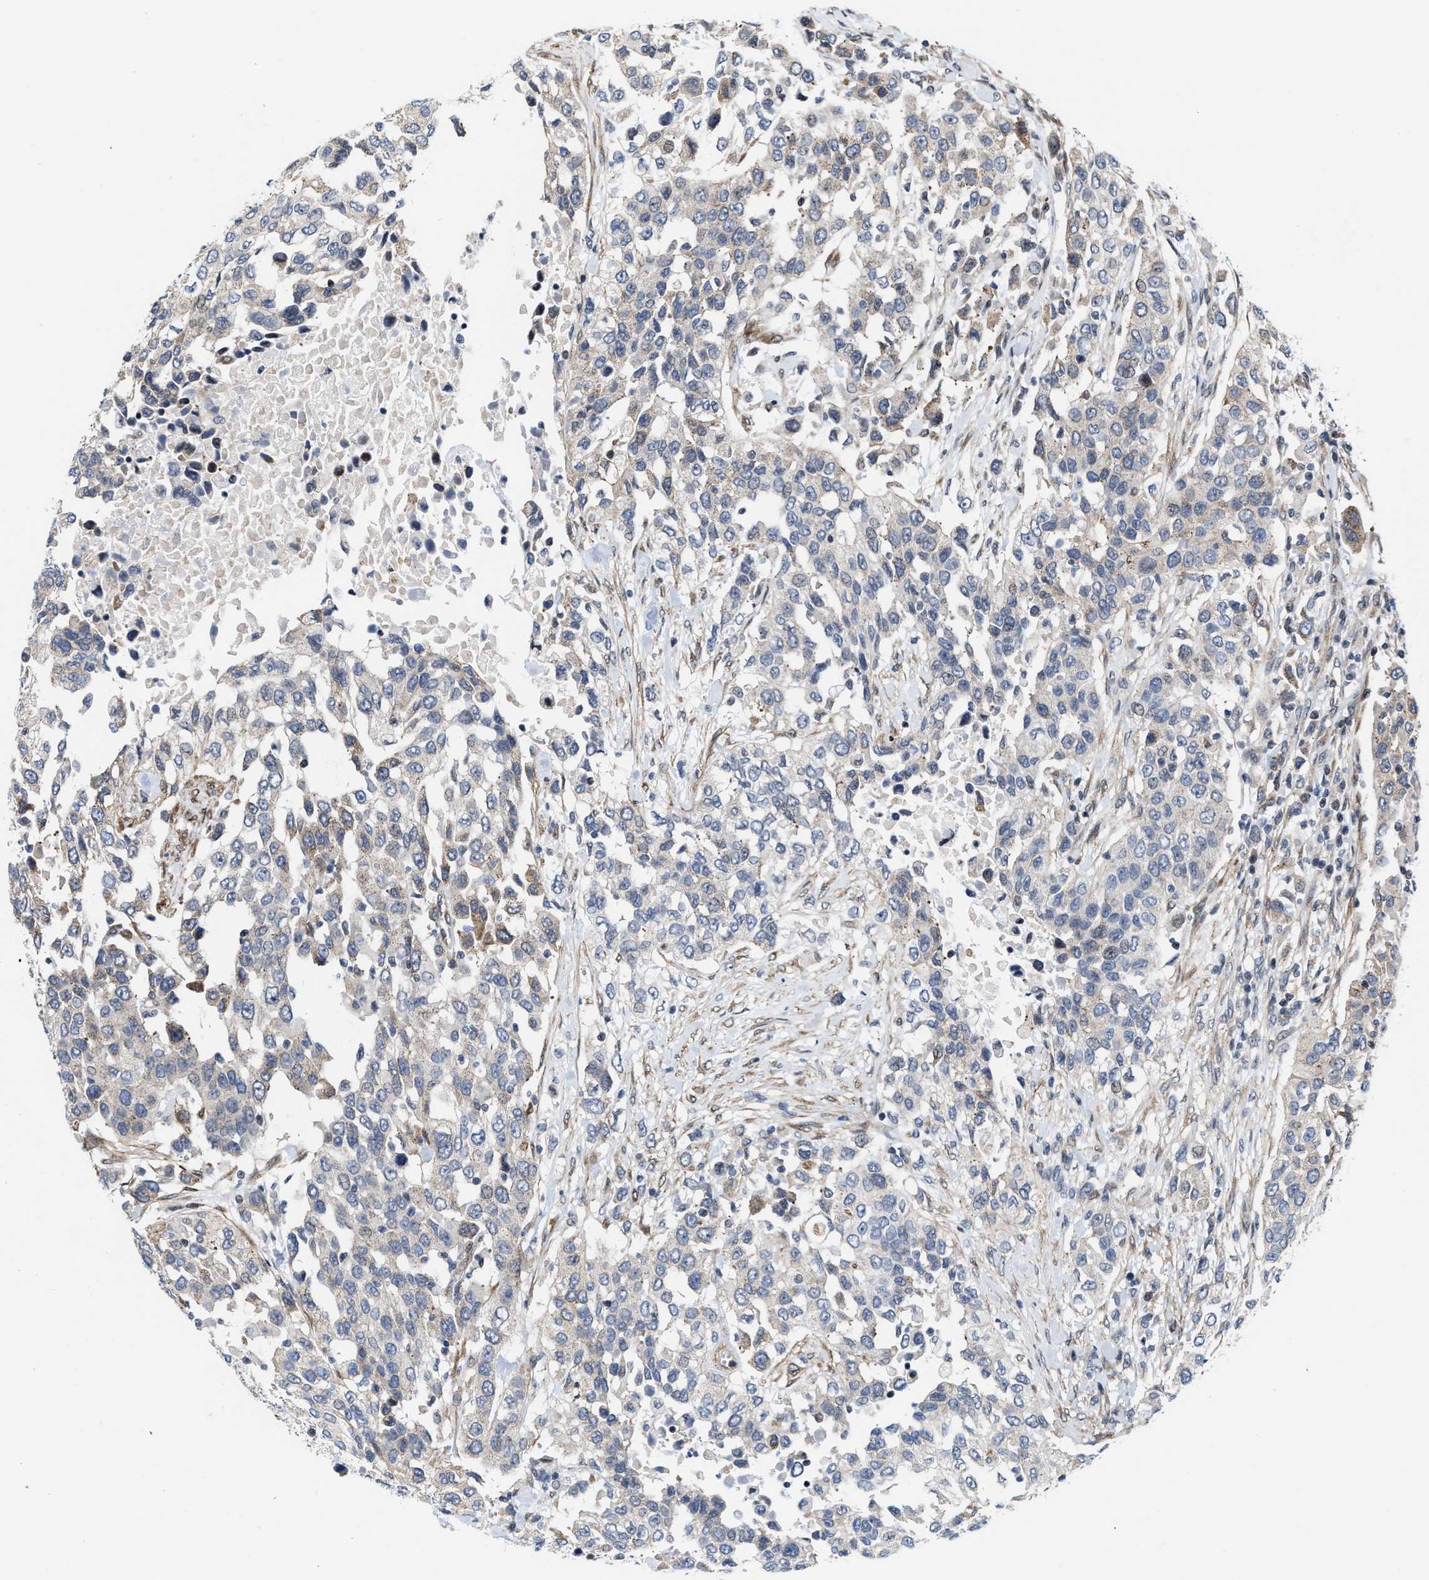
{"staining": {"intensity": "negative", "quantity": "none", "location": "none"}, "tissue": "urothelial cancer", "cell_type": "Tumor cells", "image_type": "cancer", "snomed": [{"axis": "morphology", "description": "Urothelial carcinoma, High grade"}, {"axis": "topography", "description": "Urinary bladder"}], "caption": "A high-resolution photomicrograph shows immunohistochemistry (IHC) staining of urothelial cancer, which displays no significant staining in tumor cells.", "gene": "TGFB1I1", "patient": {"sex": "female", "age": 80}}